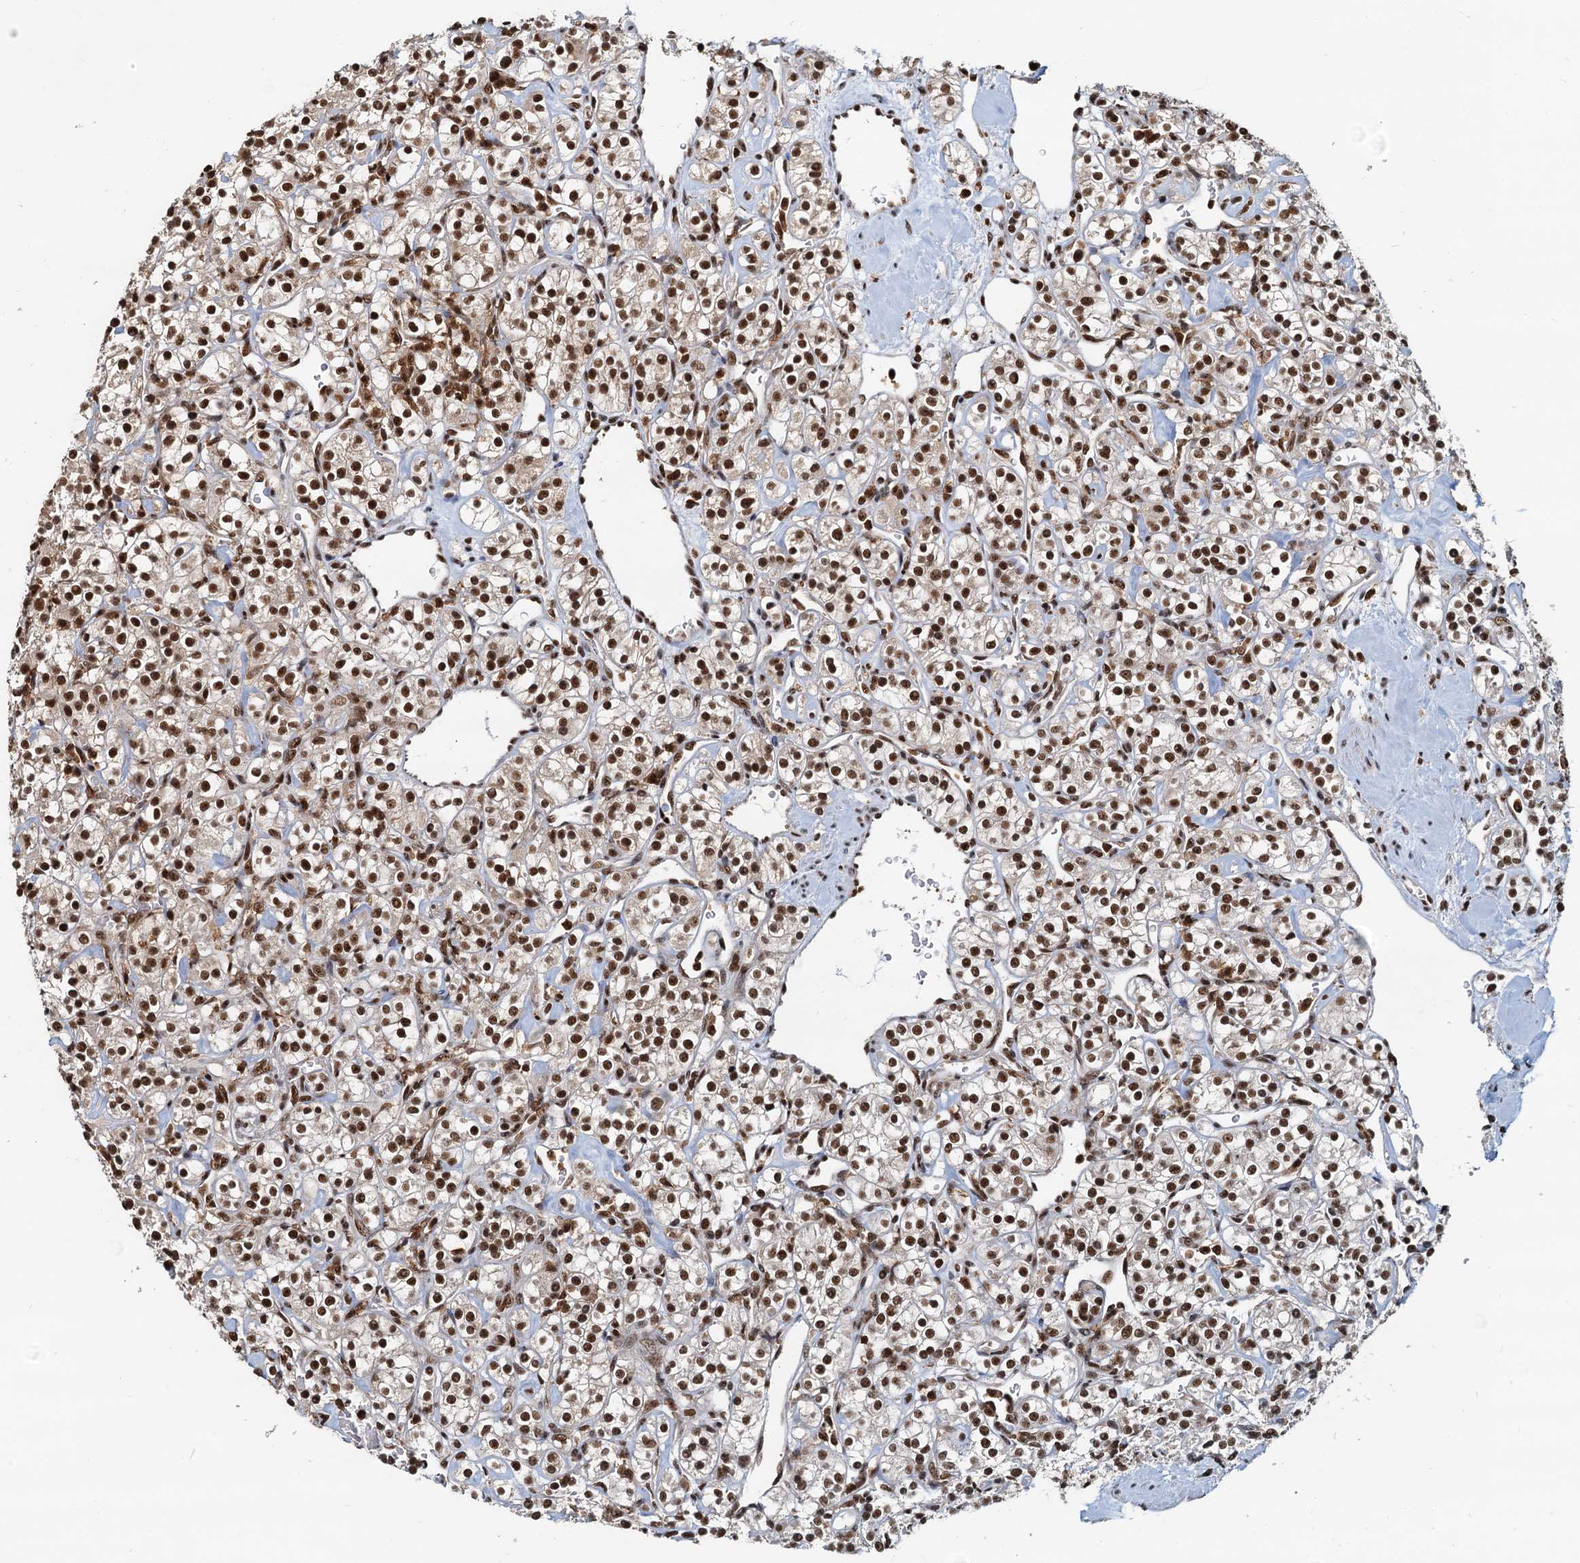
{"staining": {"intensity": "strong", "quantity": ">75%", "location": "nuclear"}, "tissue": "renal cancer", "cell_type": "Tumor cells", "image_type": "cancer", "snomed": [{"axis": "morphology", "description": "Adenocarcinoma, NOS"}, {"axis": "topography", "description": "Kidney"}], "caption": "Protein expression analysis of renal cancer (adenocarcinoma) demonstrates strong nuclear positivity in about >75% of tumor cells.", "gene": "RSRC2", "patient": {"sex": "male", "age": 77}}